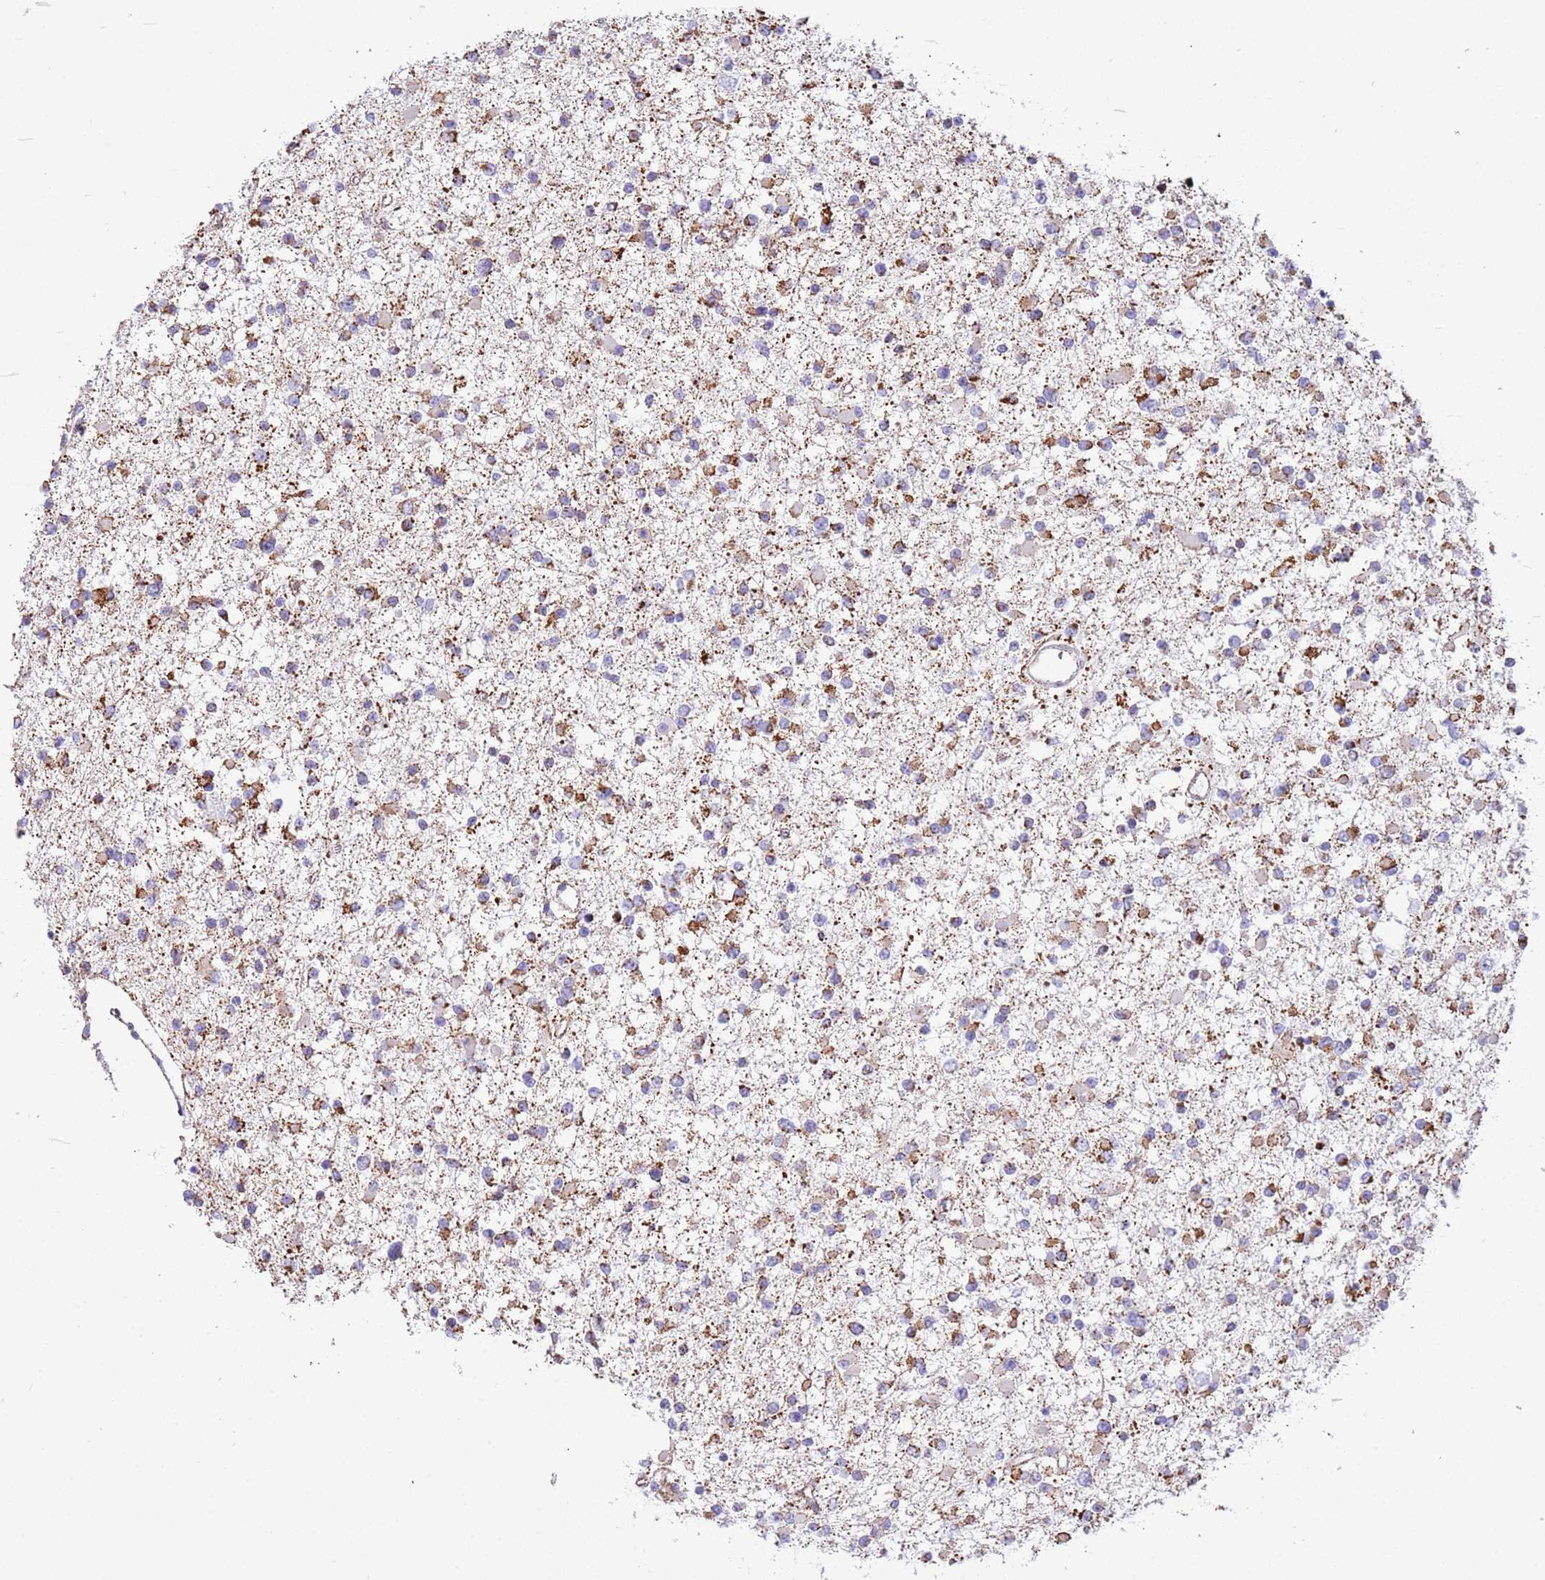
{"staining": {"intensity": "moderate", "quantity": ">75%", "location": "cytoplasmic/membranous"}, "tissue": "glioma", "cell_type": "Tumor cells", "image_type": "cancer", "snomed": [{"axis": "morphology", "description": "Glioma, malignant, Low grade"}, {"axis": "topography", "description": "Brain"}], "caption": "Moderate cytoplasmic/membranous expression is seen in approximately >75% of tumor cells in glioma.", "gene": "SUCLG2", "patient": {"sex": "female", "age": 22}}